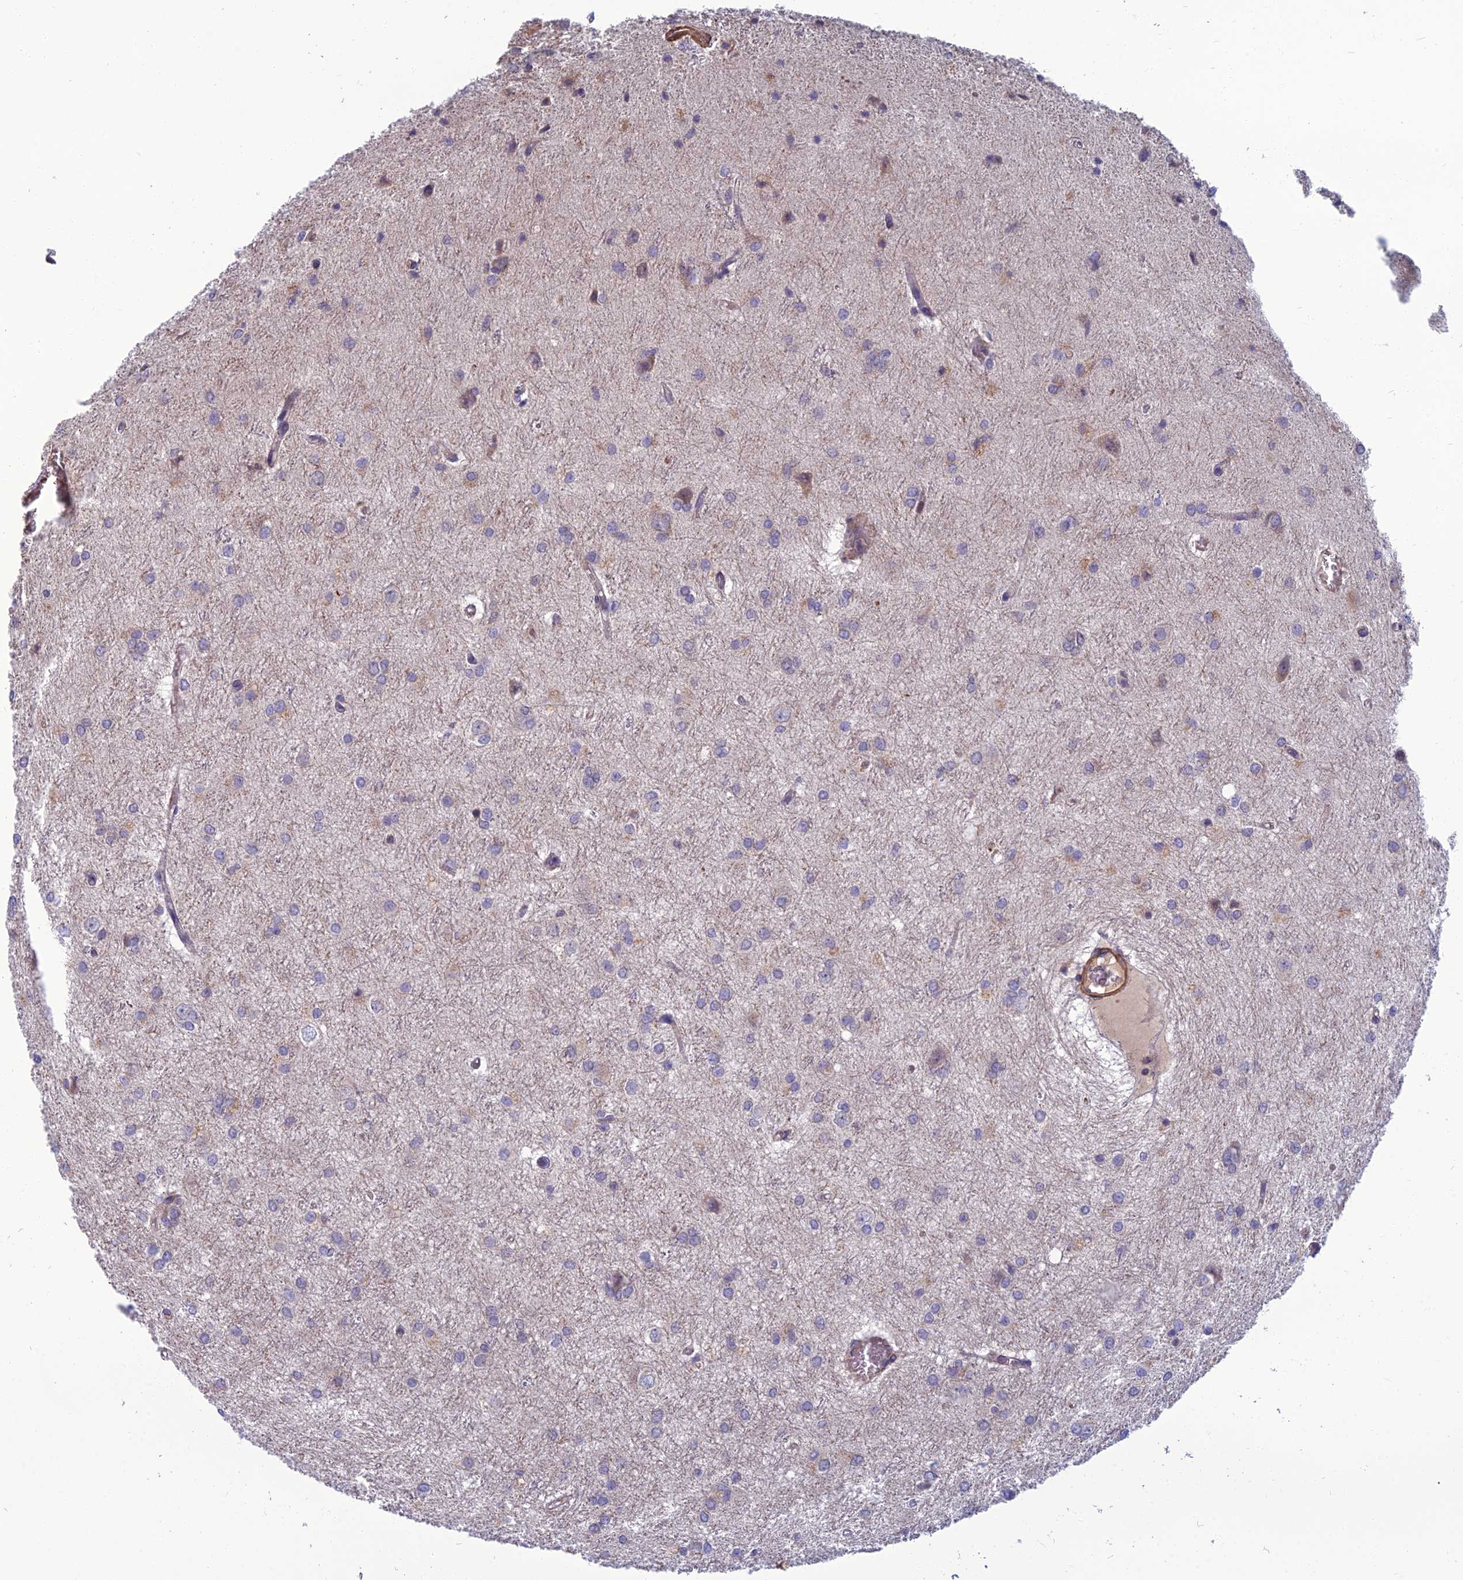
{"staining": {"intensity": "negative", "quantity": "none", "location": "none"}, "tissue": "glioma", "cell_type": "Tumor cells", "image_type": "cancer", "snomed": [{"axis": "morphology", "description": "Glioma, malignant, High grade"}, {"axis": "topography", "description": "Brain"}], "caption": "The histopathology image shows no significant staining in tumor cells of malignant high-grade glioma.", "gene": "WDR24", "patient": {"sex": "female", "age": 50}}